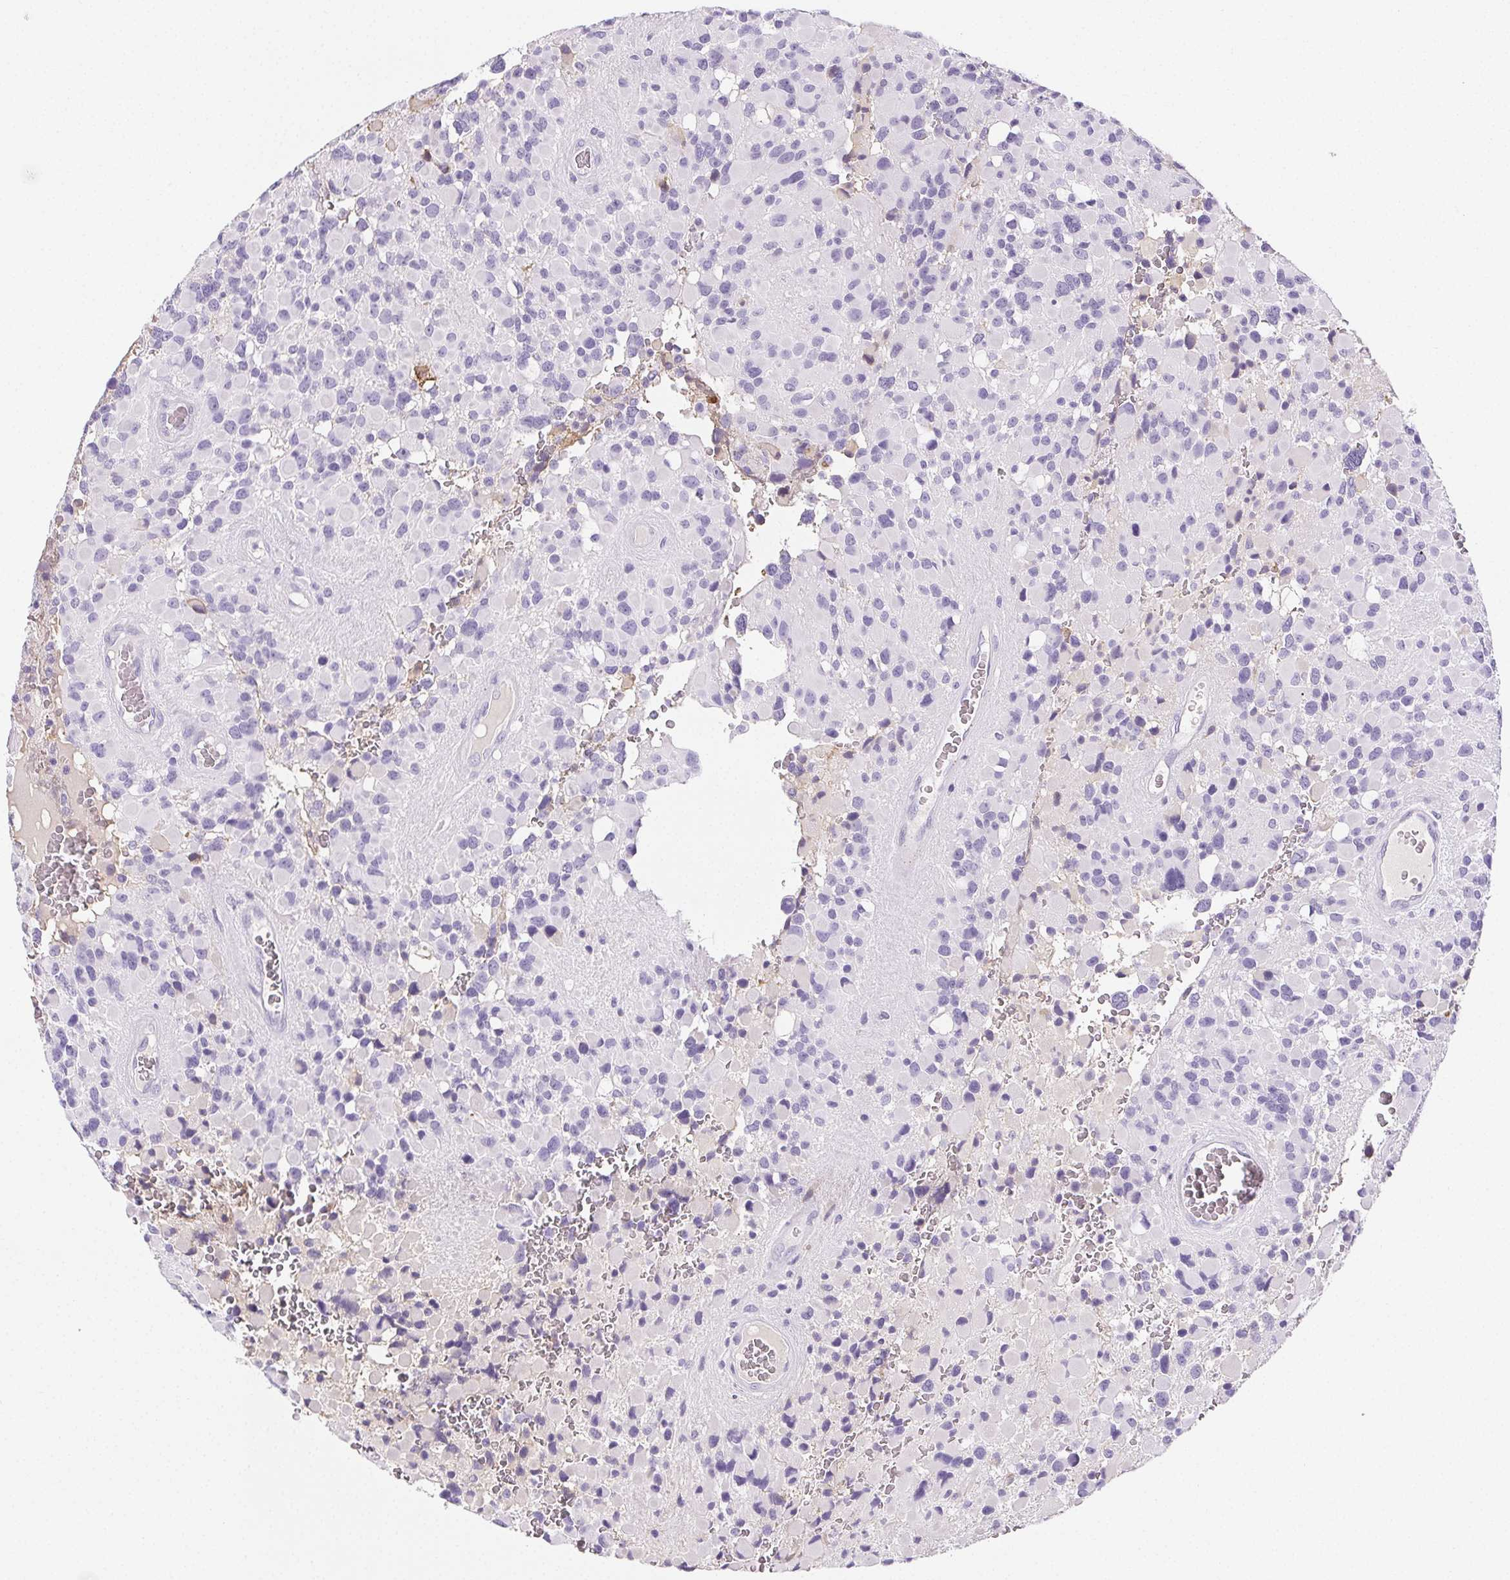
{"staining": {"intensity": "negative", "quantity": "none", "location": "none"}, "tissue": "glioma", "cell_type": "Tumor cells", "image_type": "cancer", "snomed": [{"axis": "morphology", "description": "Glioma, malignant, High grade"}, {"axis": "topography", "description": "Brain"}], "caption": "The photomicrograph shows no staining of tumor cells in malignant glioma (high-grade). Nuclei are stained in blue.", "gene": "VTN", "patient": {"sex": "female", "age": 40}}